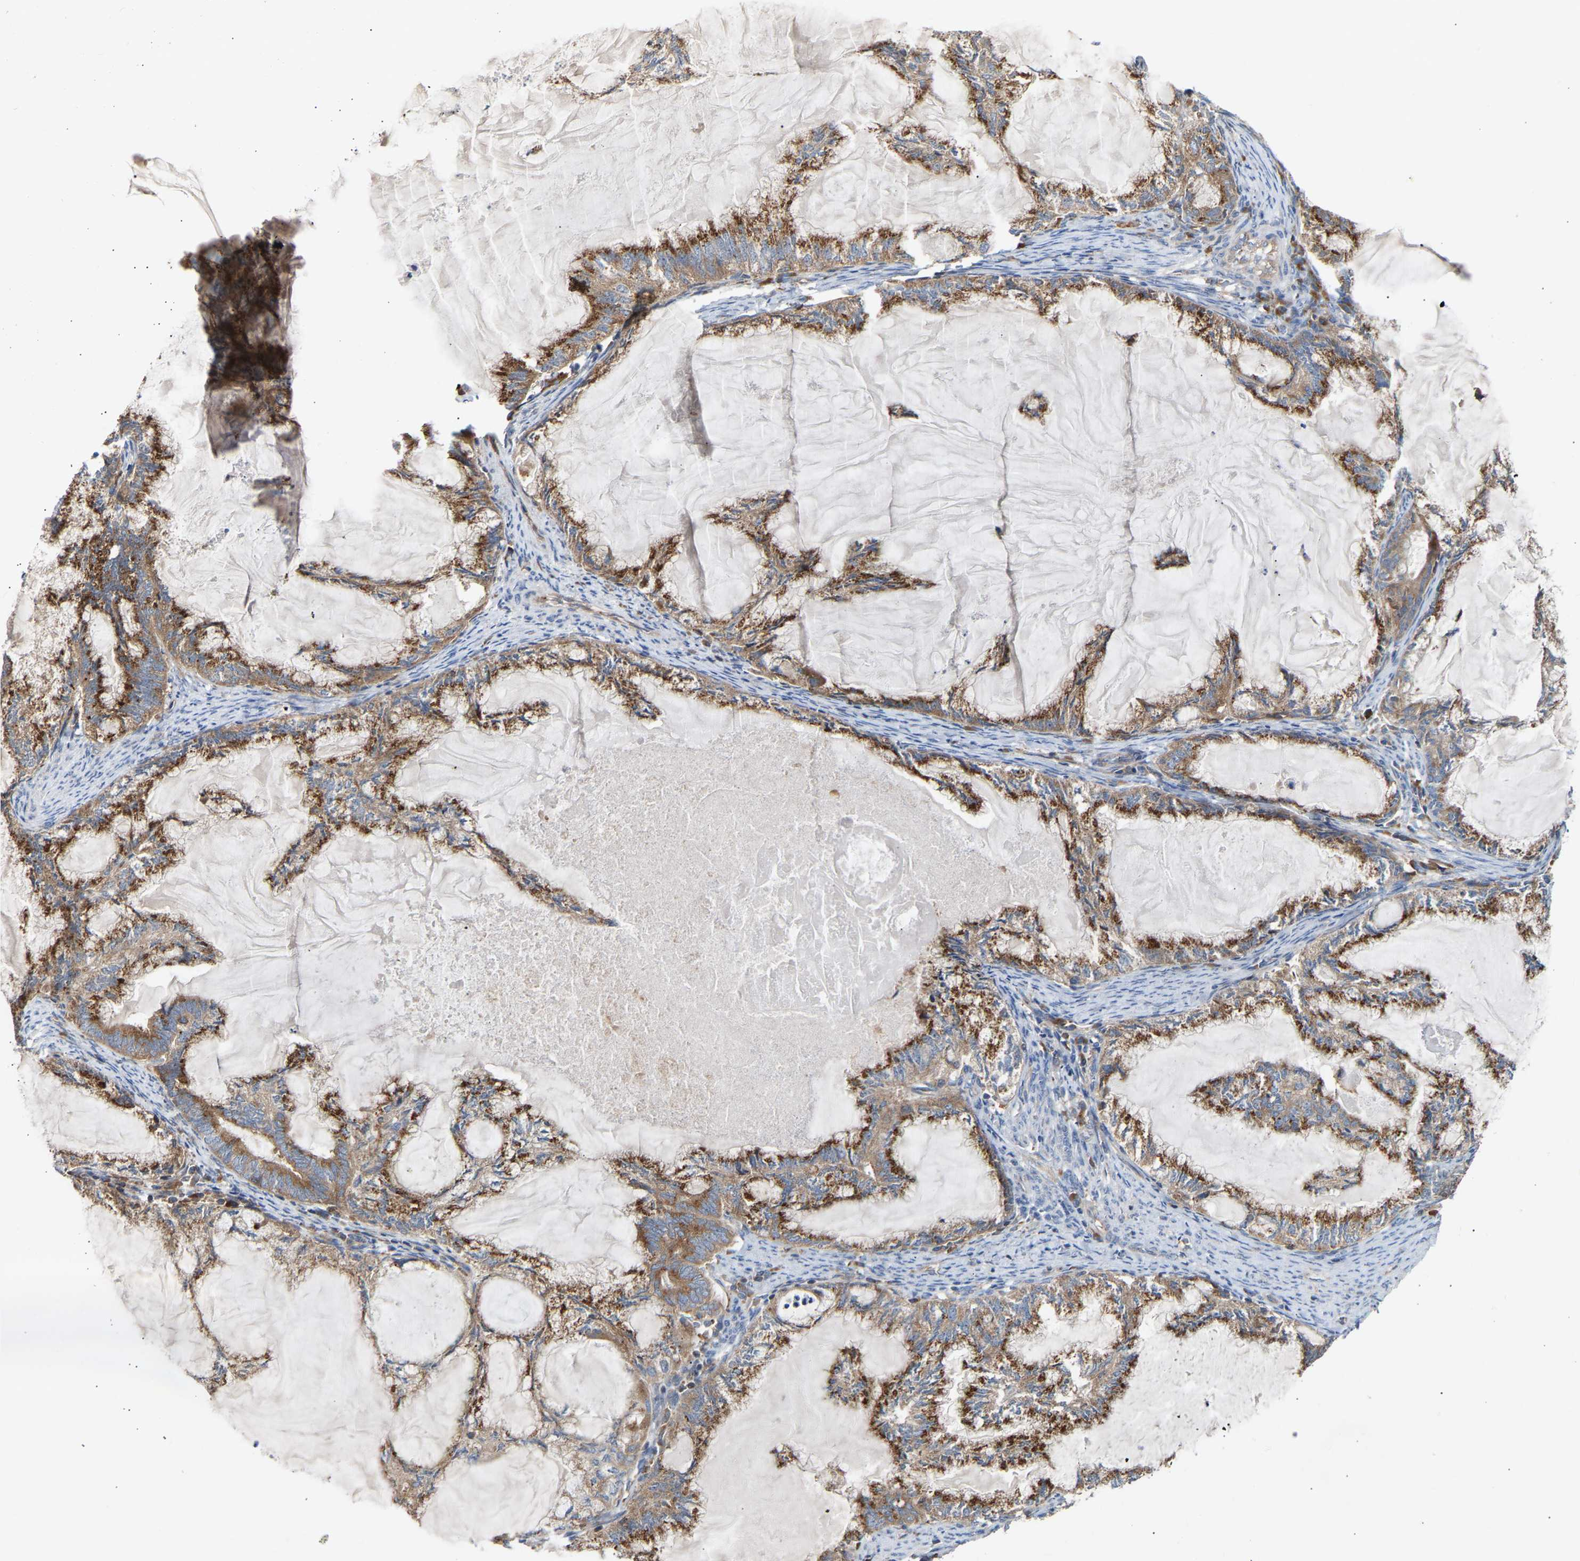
{"staining": {"intensity": "strong", "quantity": ">75%", "location": "cytoplasmic/membranous"}, "tissue": "endometrial cancer", "cell_type": "Tumor cells", "image_type": "cancer", "snomed": [{"axis": "morphology", "description": "Adenocarcinoma, NOS"}, {"axis": "topography", "description": "Endometrium"}], "caption": "This is an image of immunohistochemistry (IHC) staining of adenocarcinoma (endometrial), which shows strong positivity in the cytoplasmic/membranous of tumor cells.", "gene": "GCN1", "patient": {"sex": "female", "age": 86}}